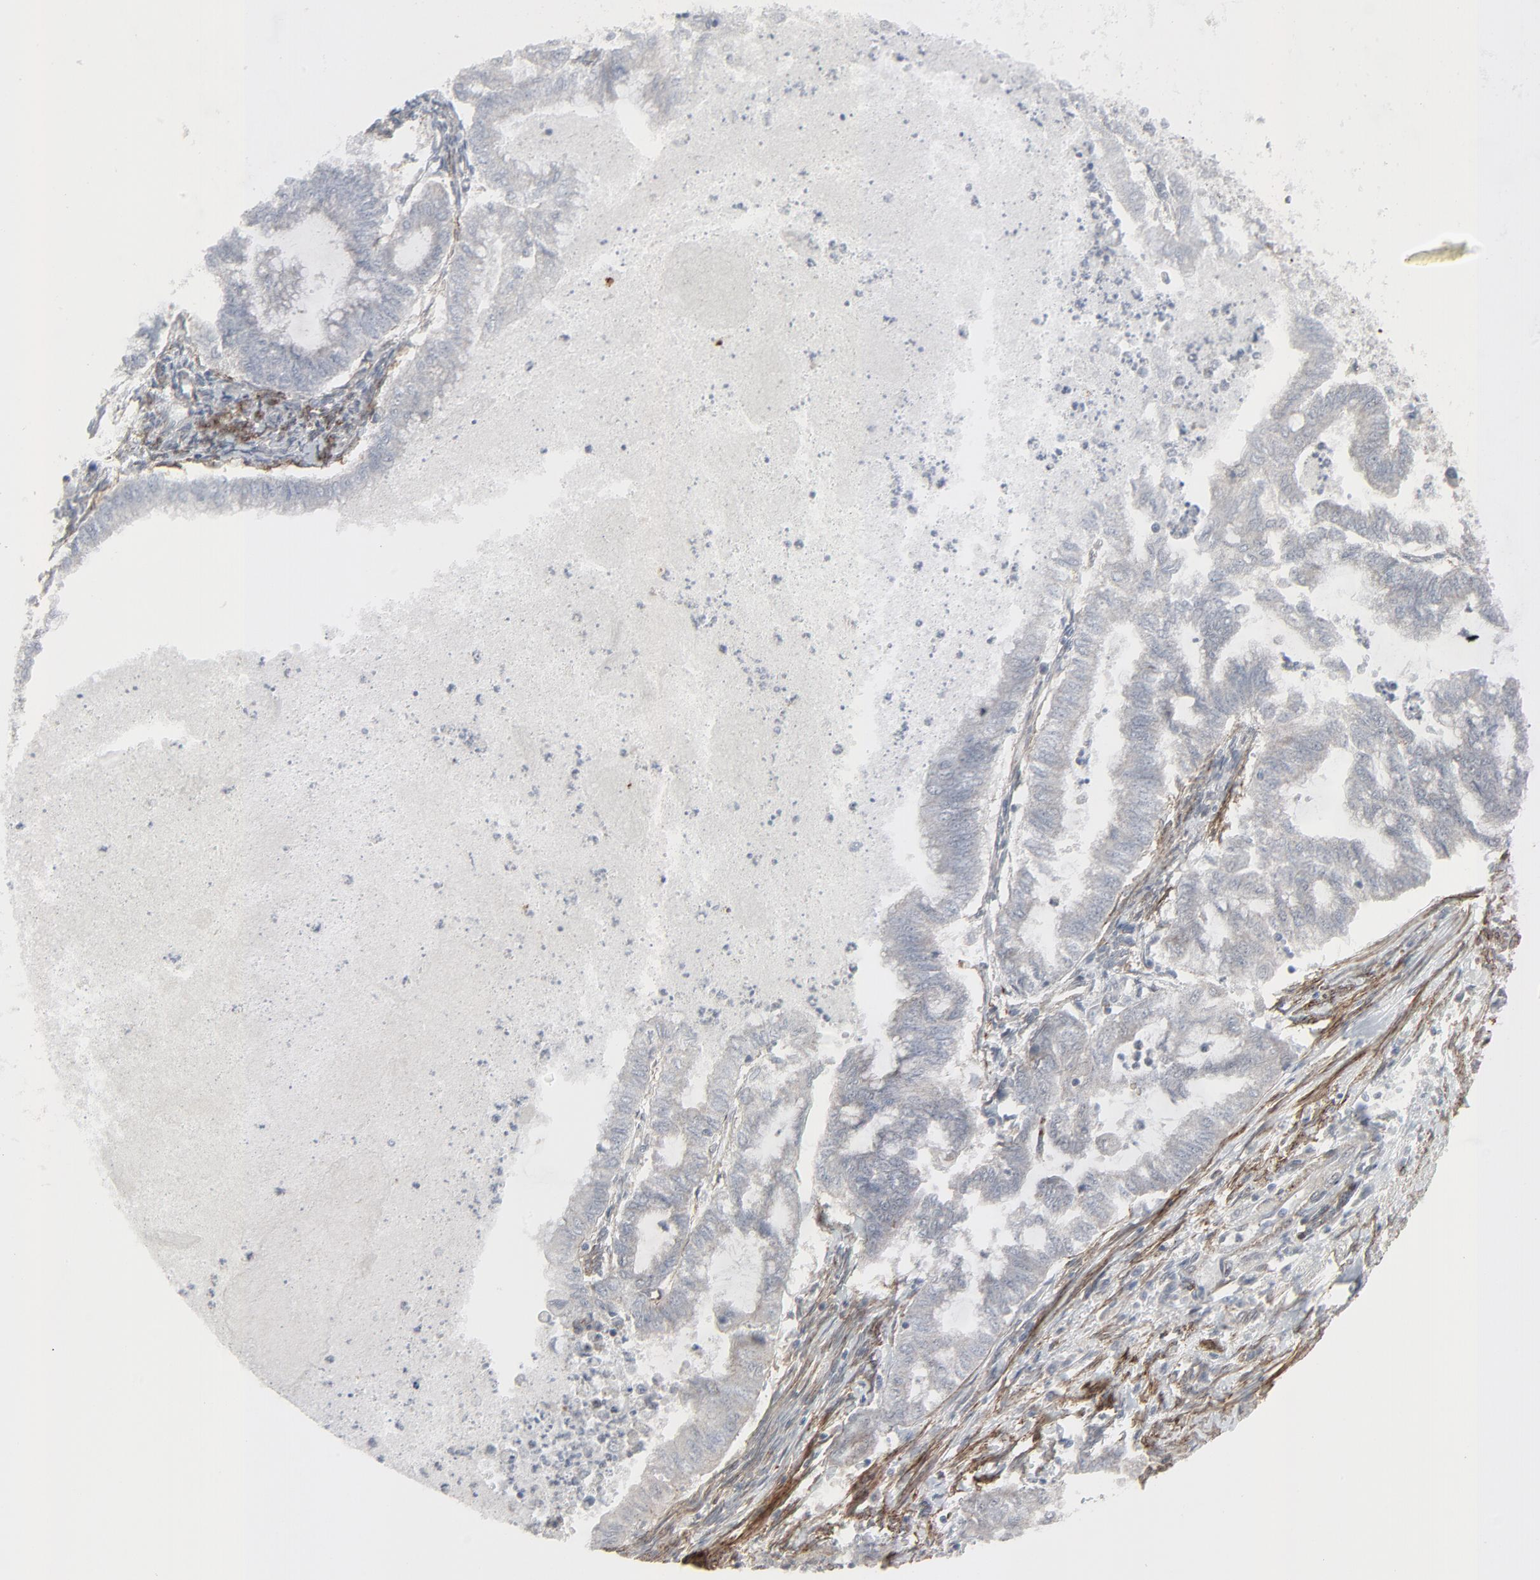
{"staining": {"intensity": "negative", "quantity": "none", "location": "none"}, "tissue": "endometrial cancer", "cell_type": "Tumor cells", "image_type": "cancer", "snomed": [{"axis": "morphology", "description": "Adenocarcinoma, NOS"}, {"axis": "topography", "description": "Endometrium"}], "caption": "Immunohistochemical staining of endometrial cancer demonstrates no significant positivity in tumor cells. (DAB (3,3'-diaminobenzidine) immunohistochemistry (IHC) with hematoxylin counter stain).", "gene": "NEUROD1", "patient": {"sex": "female", "age": 79}}